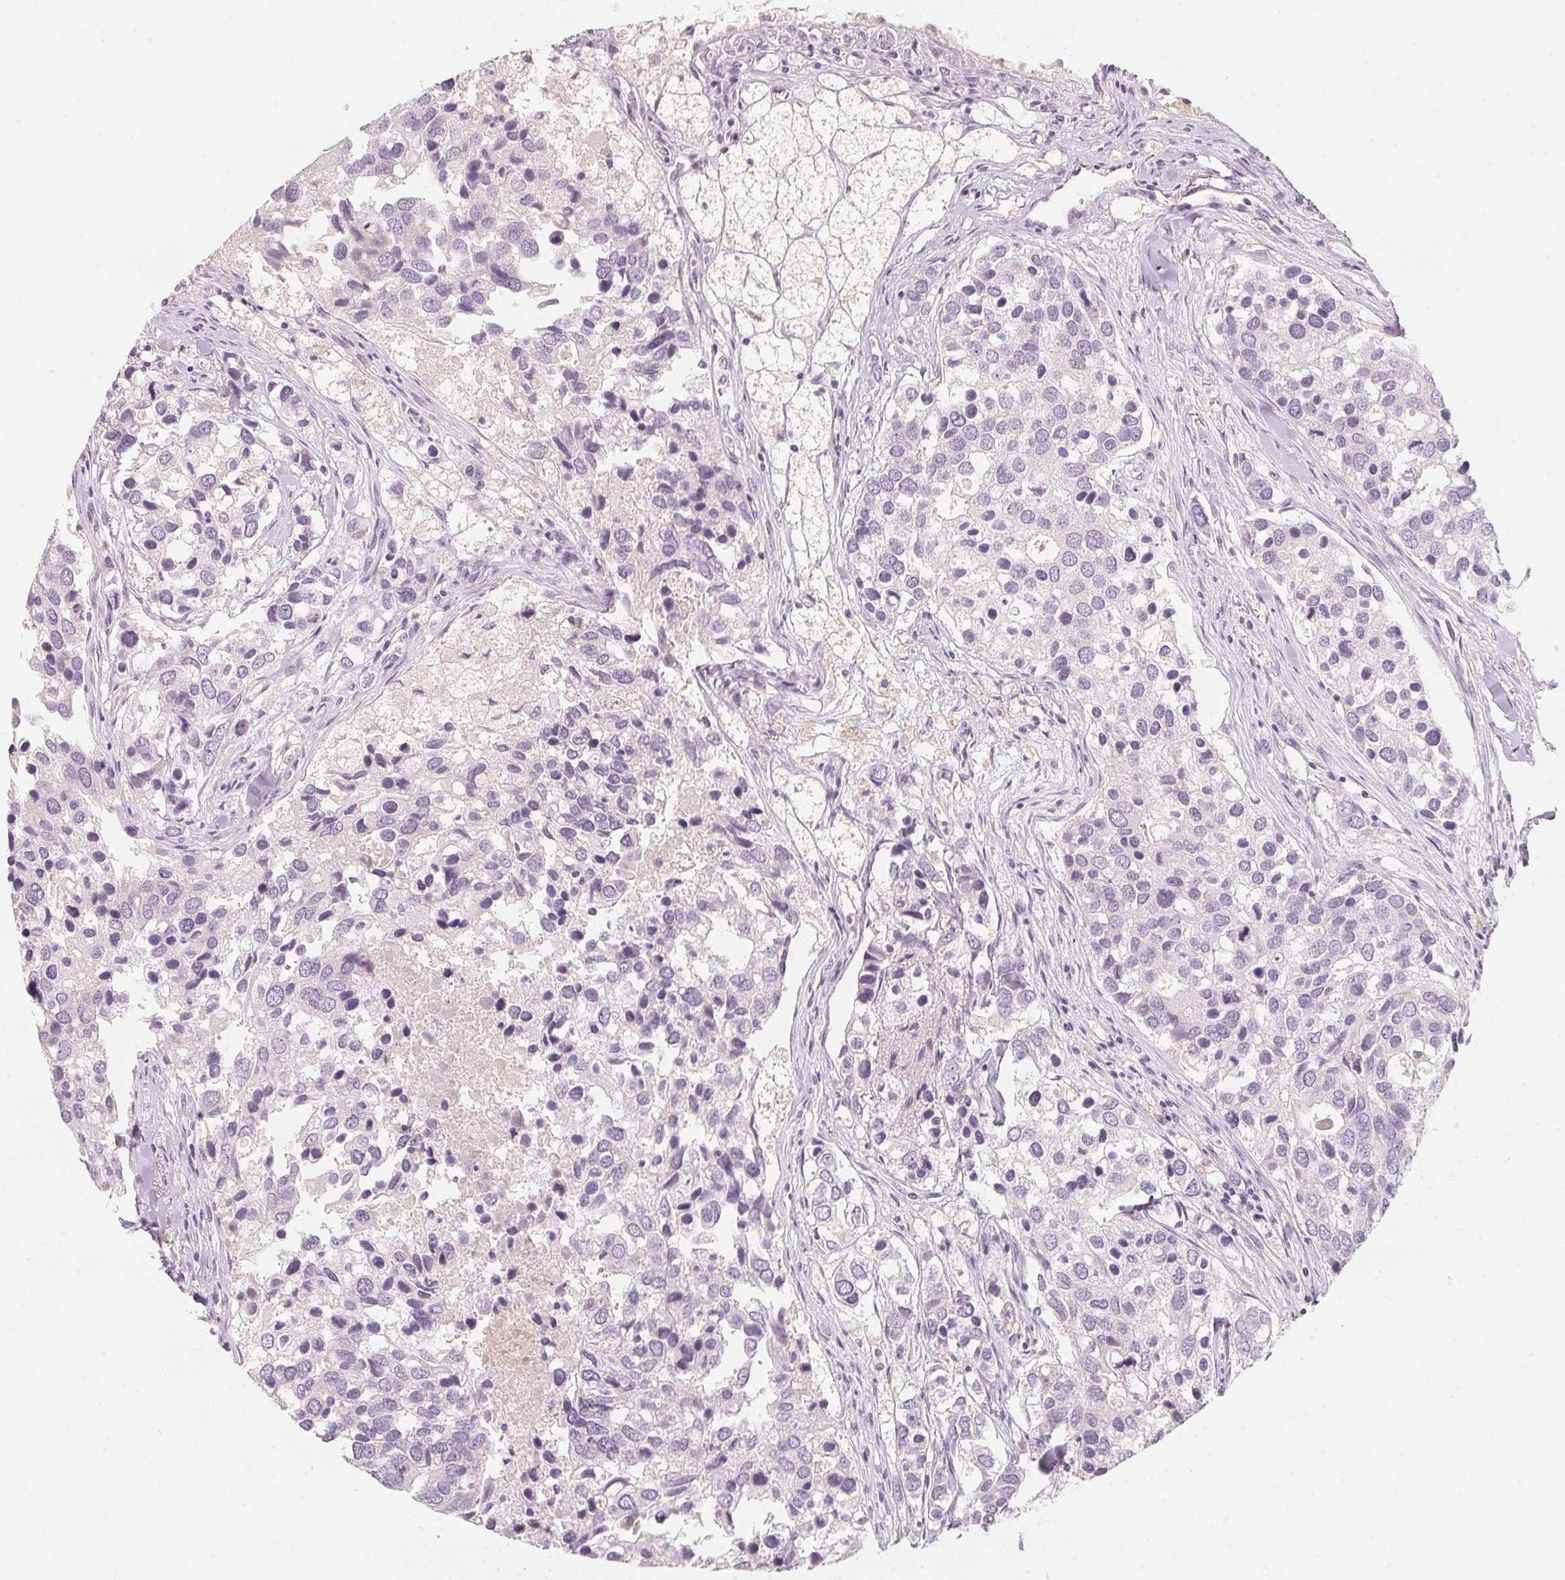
{"staining": {"intensity": "negative", "quantity": "none", "location": "none"}, "tissue": "breast cancer", "cell_type": "Tumor cells", "image_type": "cancer", "snomed": [{"axis": "morphology", "description": "Duct carcinoma"}, {"axis": "topography", "description": "Breast"}], "caption": "High power microscopy histopathology image of an IHC histopathology image of breast cancer (intraductal carcinoma), revealing no significant staining in tumor cells.", "gene": "ANKRD31", "patient": {"sex": "female", "age": 83}}